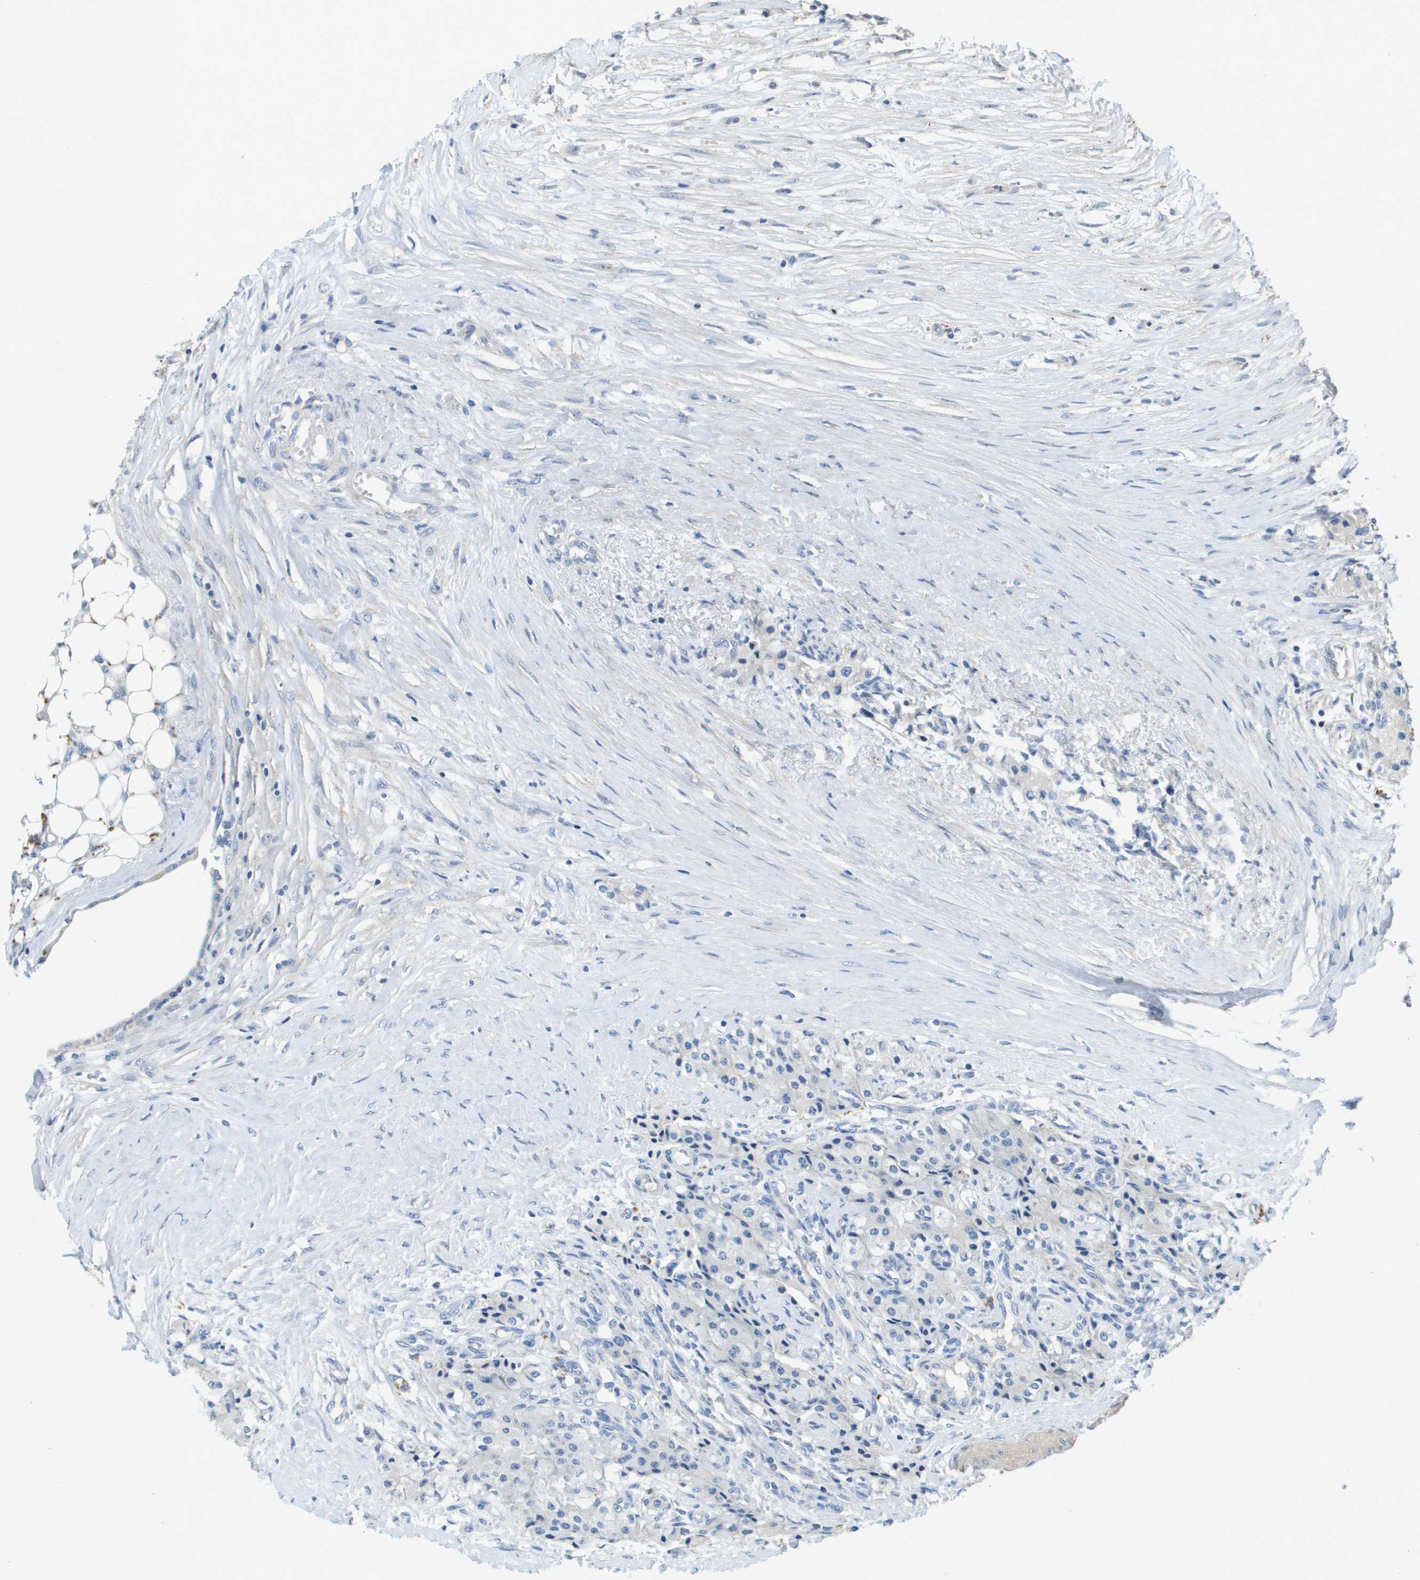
{"staining": {"intensity": "negative", "quantity": "none", "location": "none"}, "tissue": "carcinoid", "cell_type": "Tumor cells", "image_type": "cancer", "snomed": [{"axis": "morphology", "description": "Carcinoid, malignant, NOS"}, {"axis": "topography", "description": "Colon"}], "caption": "Protein analysis of carcinoid (malignant) shows no significant positivity in tumor cells. (DAB immunohistochemistry visualized using brightfield microscopy, high magnification).", "gene": "B3GNT5", "patient": {"sex": "female", "age": 52}}